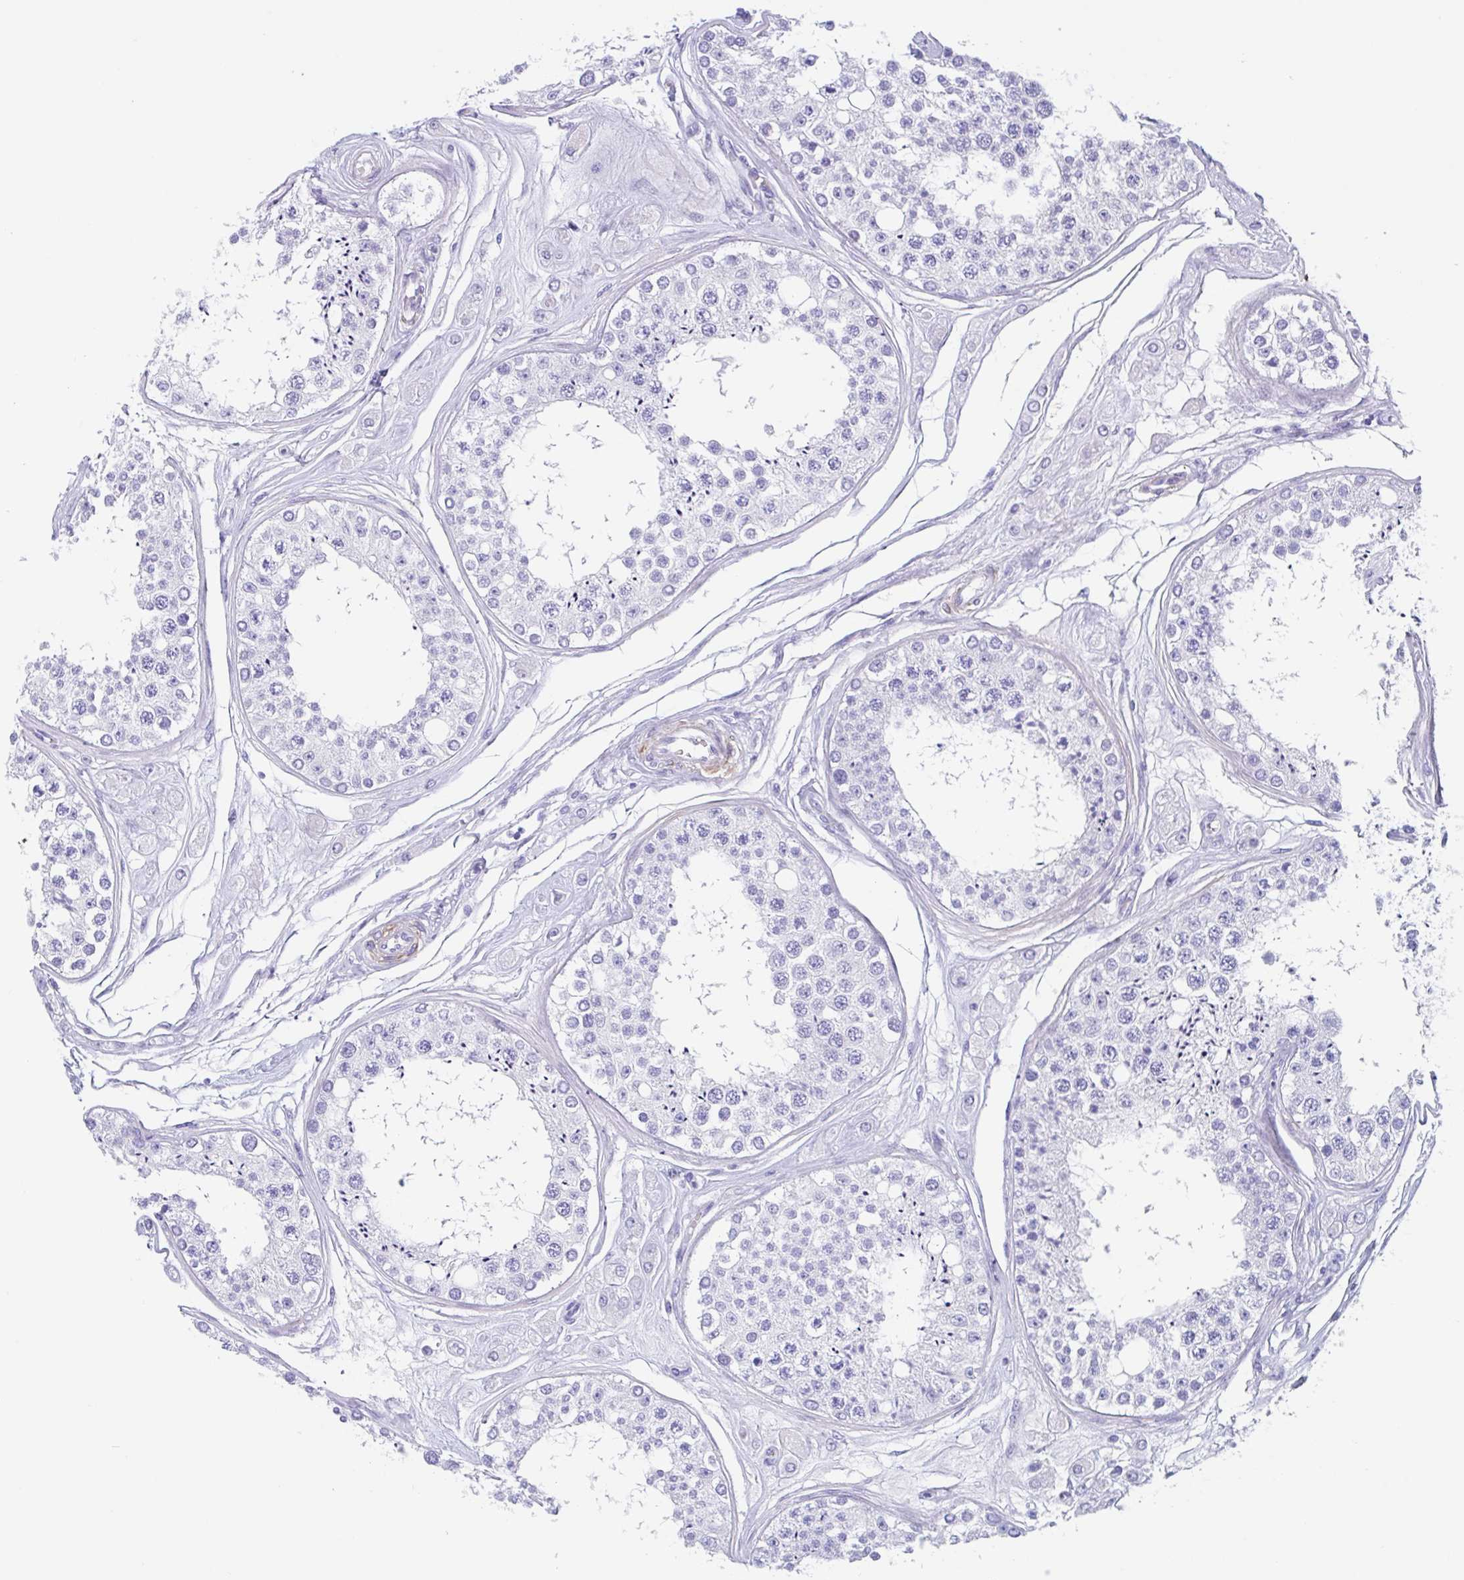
{"staining": {"intensity": "negative", "quantity": "none", "location": "none"}, "tissue": "testis", "cell_type": "Cells in seminiferous ducts", "image_type": "normal", "snomed": [{"axis": "morphology", "description": "Normal tissue, NOS"}, {"axis": "topography", "description": "Testis"}], "caption": "Human testis stained for a protein using IHC reveals no expression in cells in seminiferous ducts.", "gene": "TAS2R41", "patient": {"sex": "male", "age": 25}}